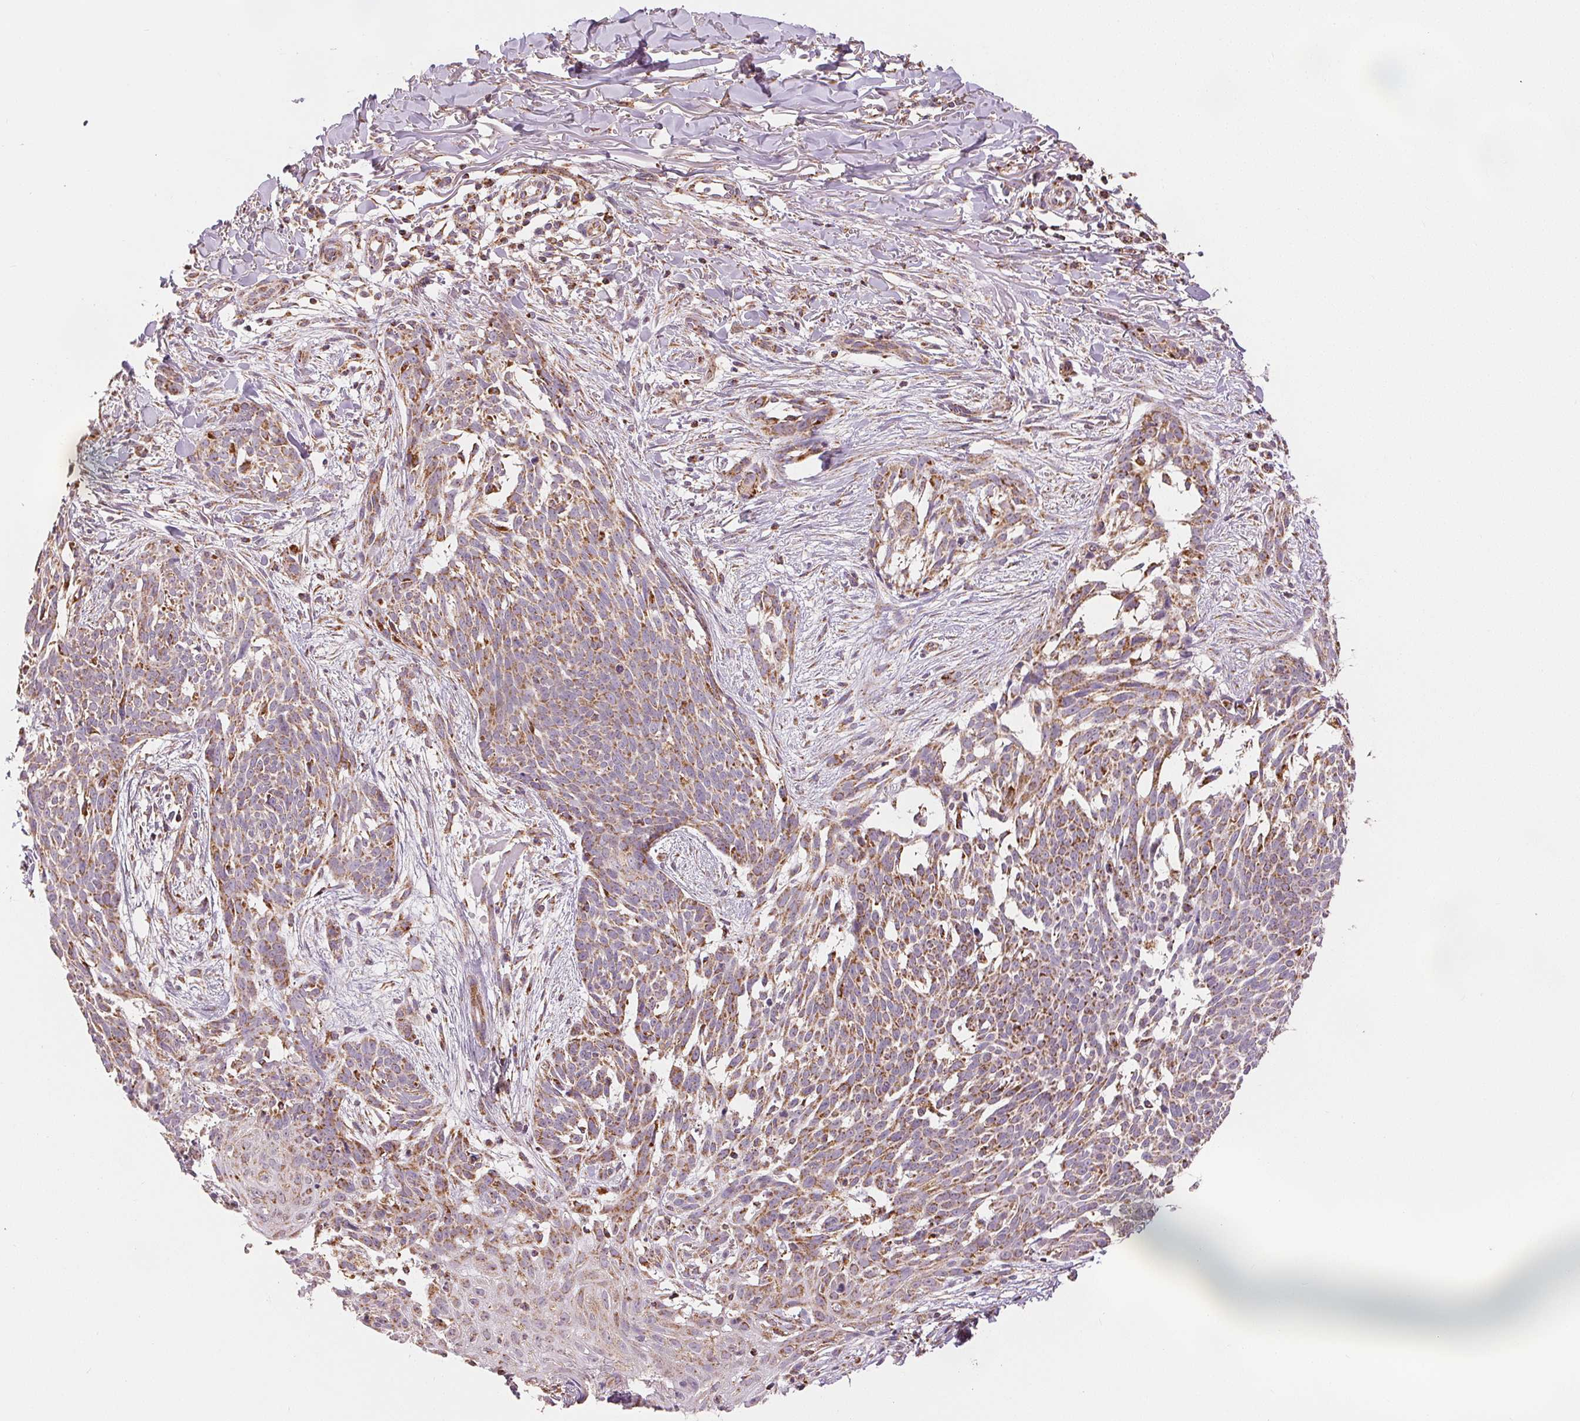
{"staining": {"intensity": "moderate", "quantity": ">75%", "location": "cytoplasmic/membranous"}, "tissue": "skin cancer", "cell_type": "Tumor cells", "image_type": "cancer", "snomed": [{"axis": "morphology", "description": "Basal cell carcinoma"}, {"axis": "topography", "description": "Skin"}], "caption": "IHC of skin basal cell carcinoma reveals medium levels of moderate cytoplasmic/membranous staining in about >75% of tumor cells.", "gene": "SDHB", "patient": {"sex": "male", "age": 88}}